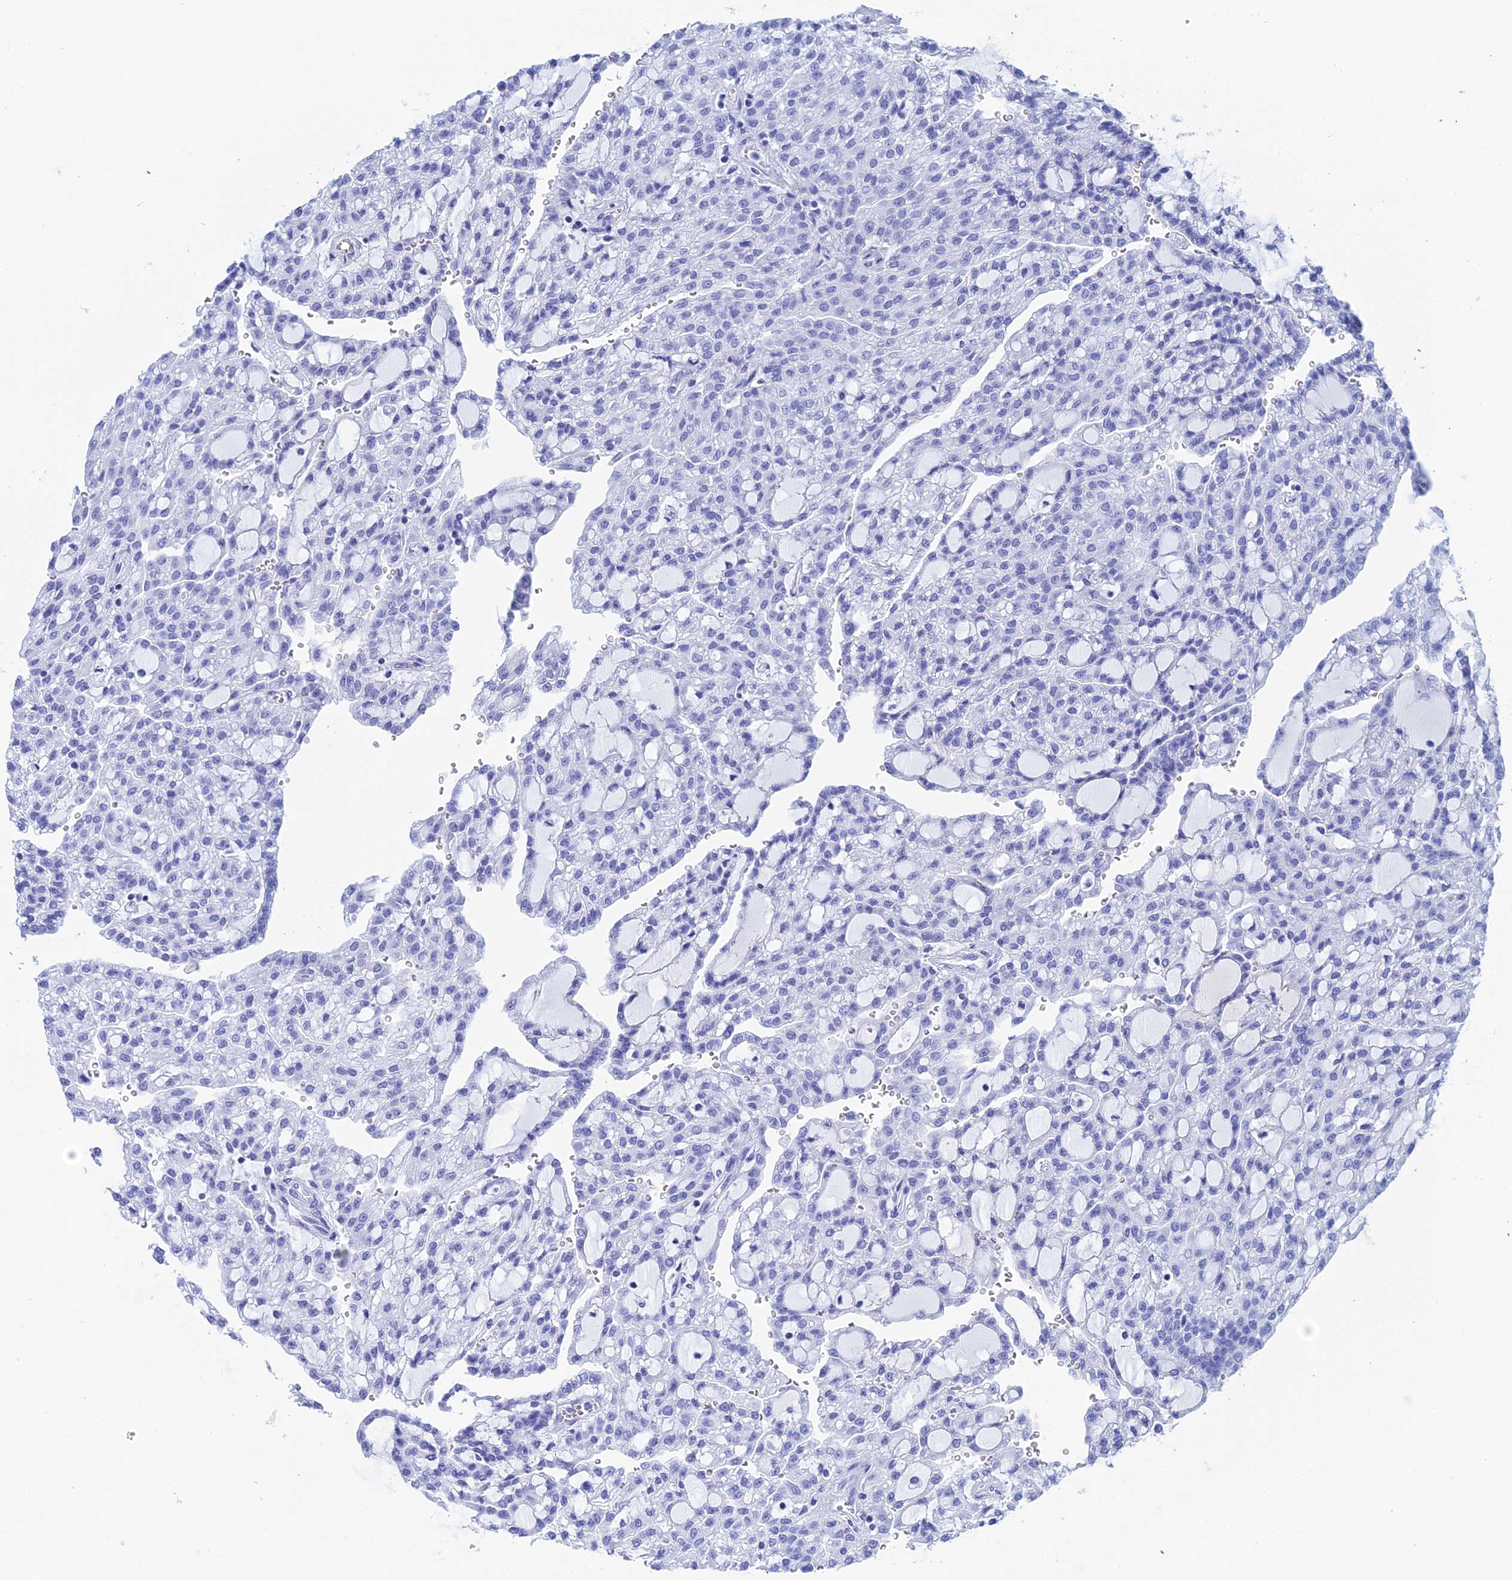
{"staining": {"intensity": "negative", "quantity": "none", "location": "none"}, "tissue": "renal cancer", "cell_type": "Tumor cells", "image_type": "cancer", "snomed": [{"axis": "morphology", "description": "Adenocarcinoma, NOS"}, {"axis": "topography", "description": "Kidney"}], "caption": "Micrograph shows no protein positivity in tumor cells of renal adenocarcinoma tissue.", "gene": "TEX101", "patient": {"sex": "male", "age": 63}}